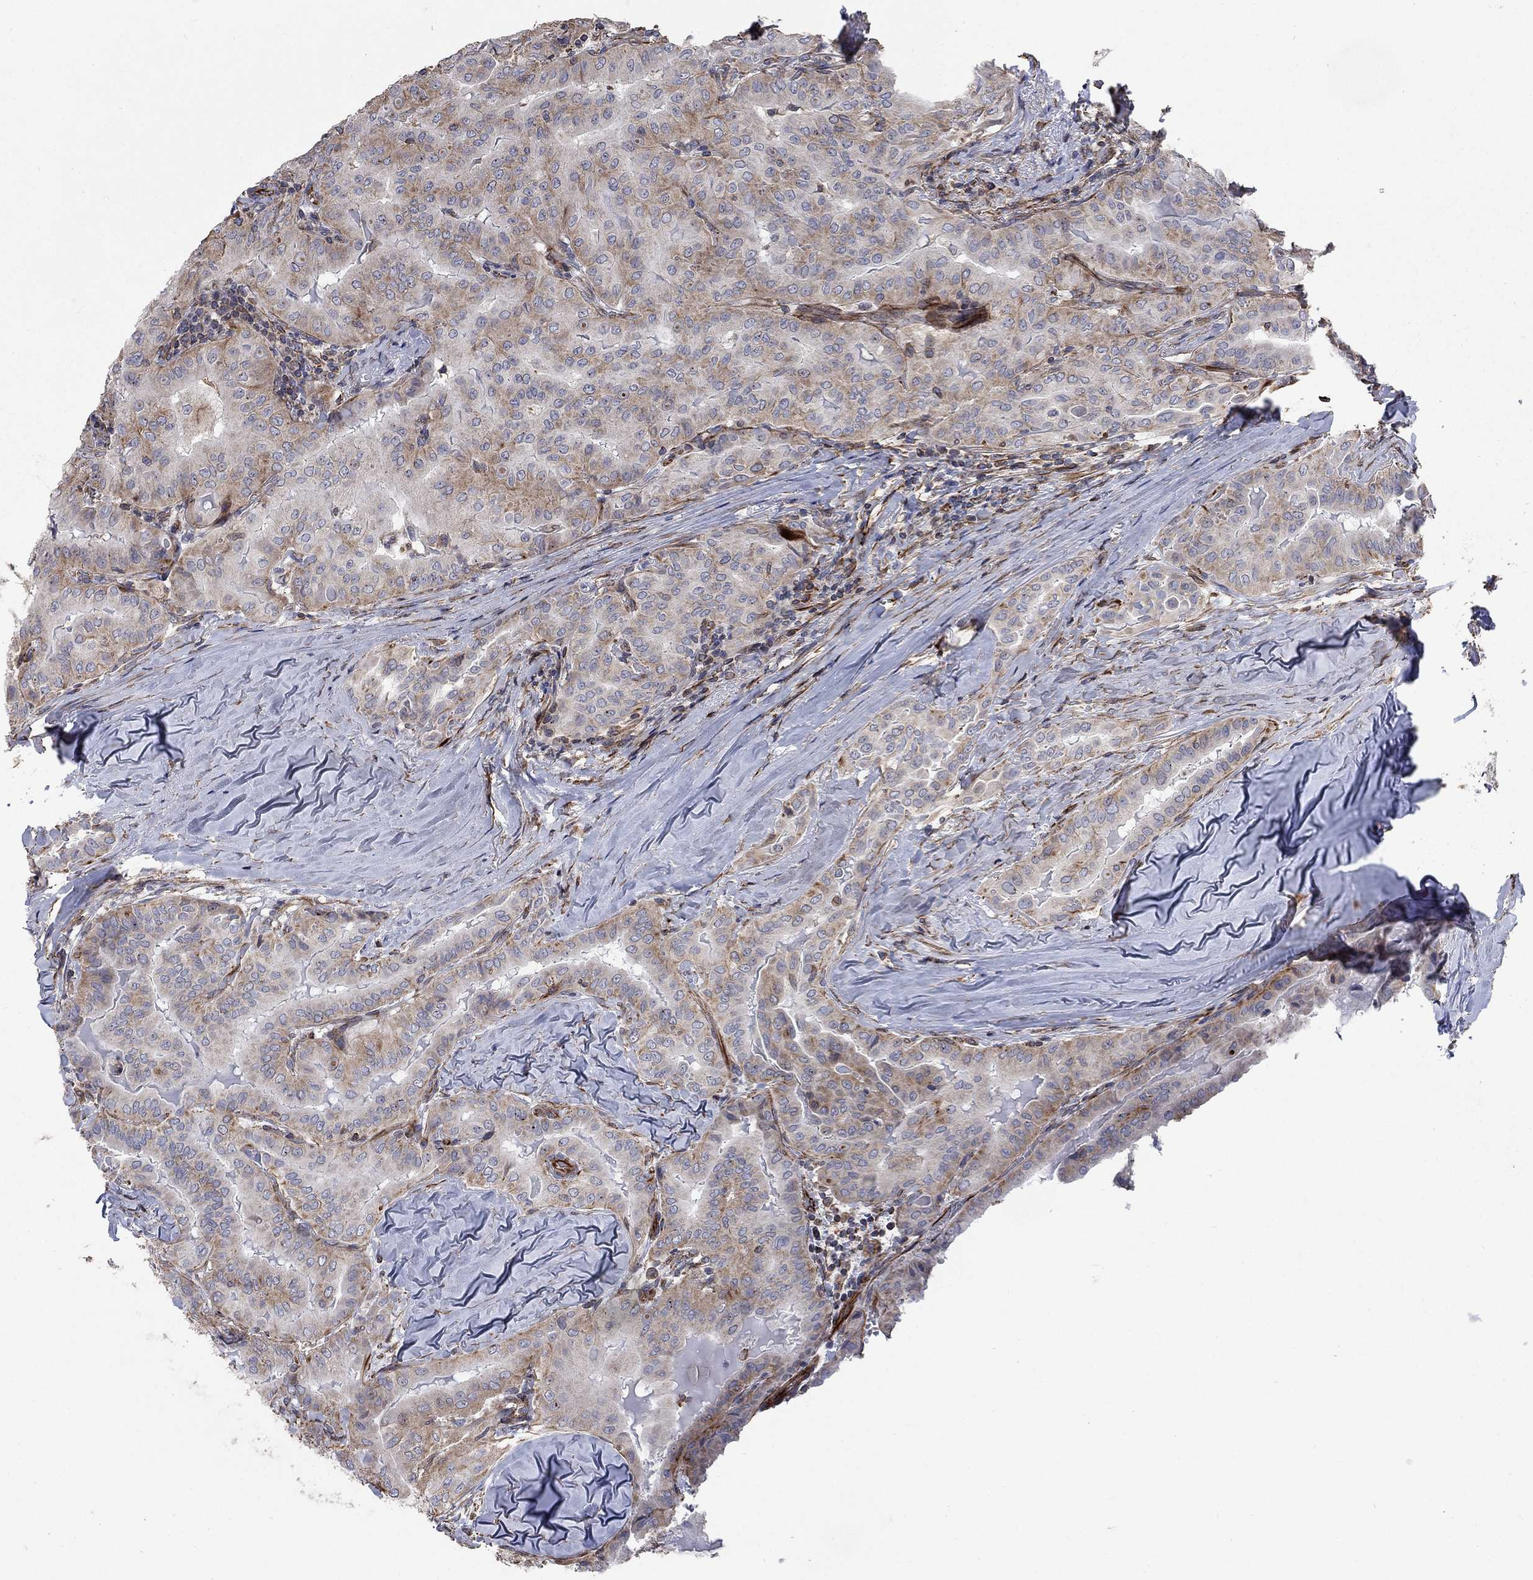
{"staining": {"intensity": "moderate", "quantity": "<25%", "location": "cytoplasmic/membranous"}, "tissue": "thyroid cancer", "cell_type": "Tumor cells", "image_type": "cancer", "snomed": [{"axis": "morphology", "description": "Papillary adenocarcinoma, NOS"}, {"axis": "topography", "description": "Thyroid gland"}], "caption": "A brown stain highlights moderate cytoplasmic/membranous expression of a protein in thyroid papillary adenocarcinoma tumor cells.", "gene": "NDUFC1", "patient": {"sex": "female", "age": 68}}